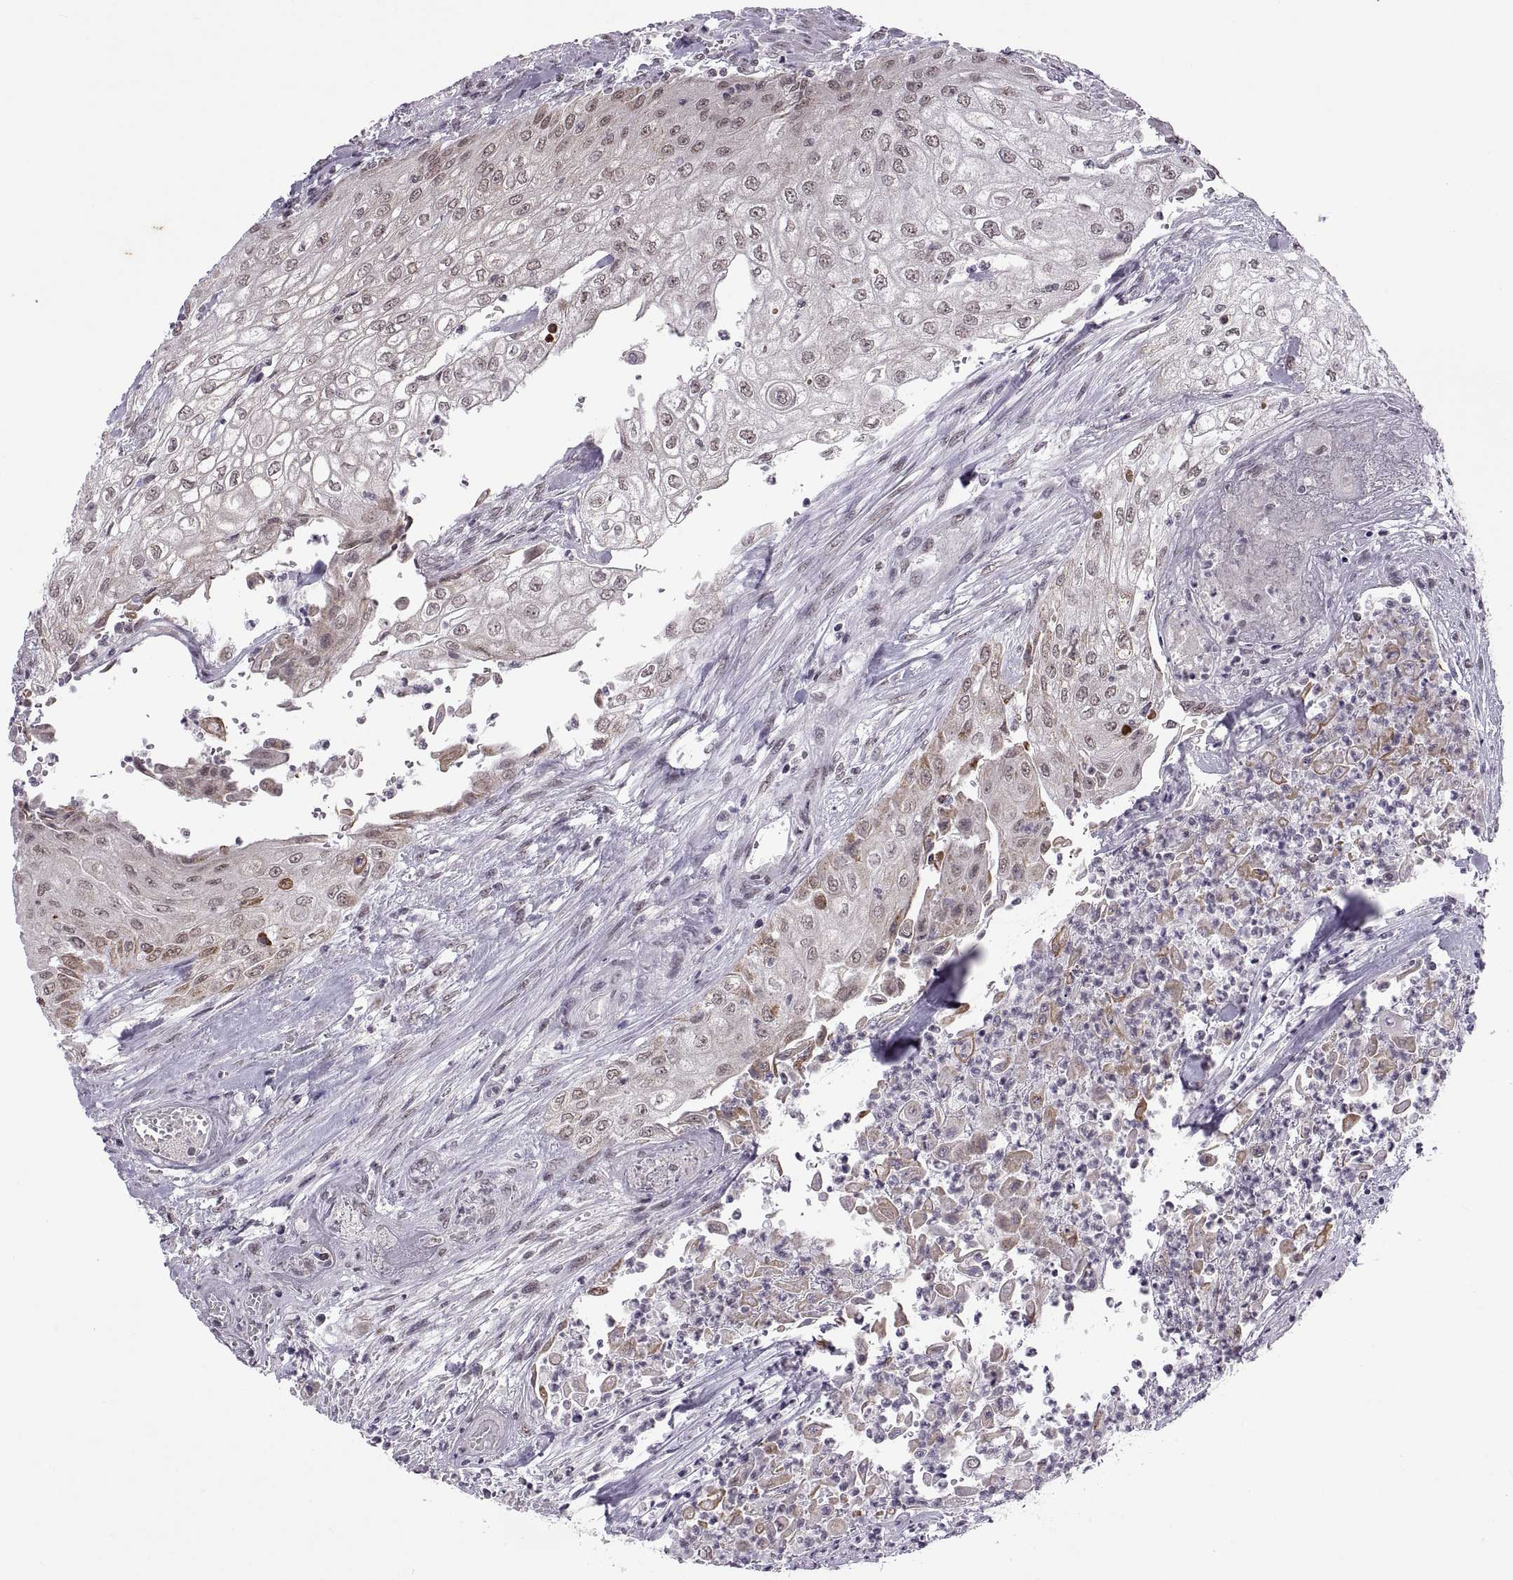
{"staining": {"intensity": "negative", "quantity": "none", "location": "none"}, "tissue": "urothelial cancer", "cell_type": "Tumor cells", "image_type": "cancer", "snomed": [{"axis": "morphology", "description": "Urothelial carcinoma, High grade"}, {"axis": "topography", "description": "Urinary bladder"}], "caption": "Human high-grade urothelial carcinoma stained for a protein using immunohistochemistry displays no positivity in tumor cells.", "gene": "OTP", "patient": {"sex": "male", "age": 62}}